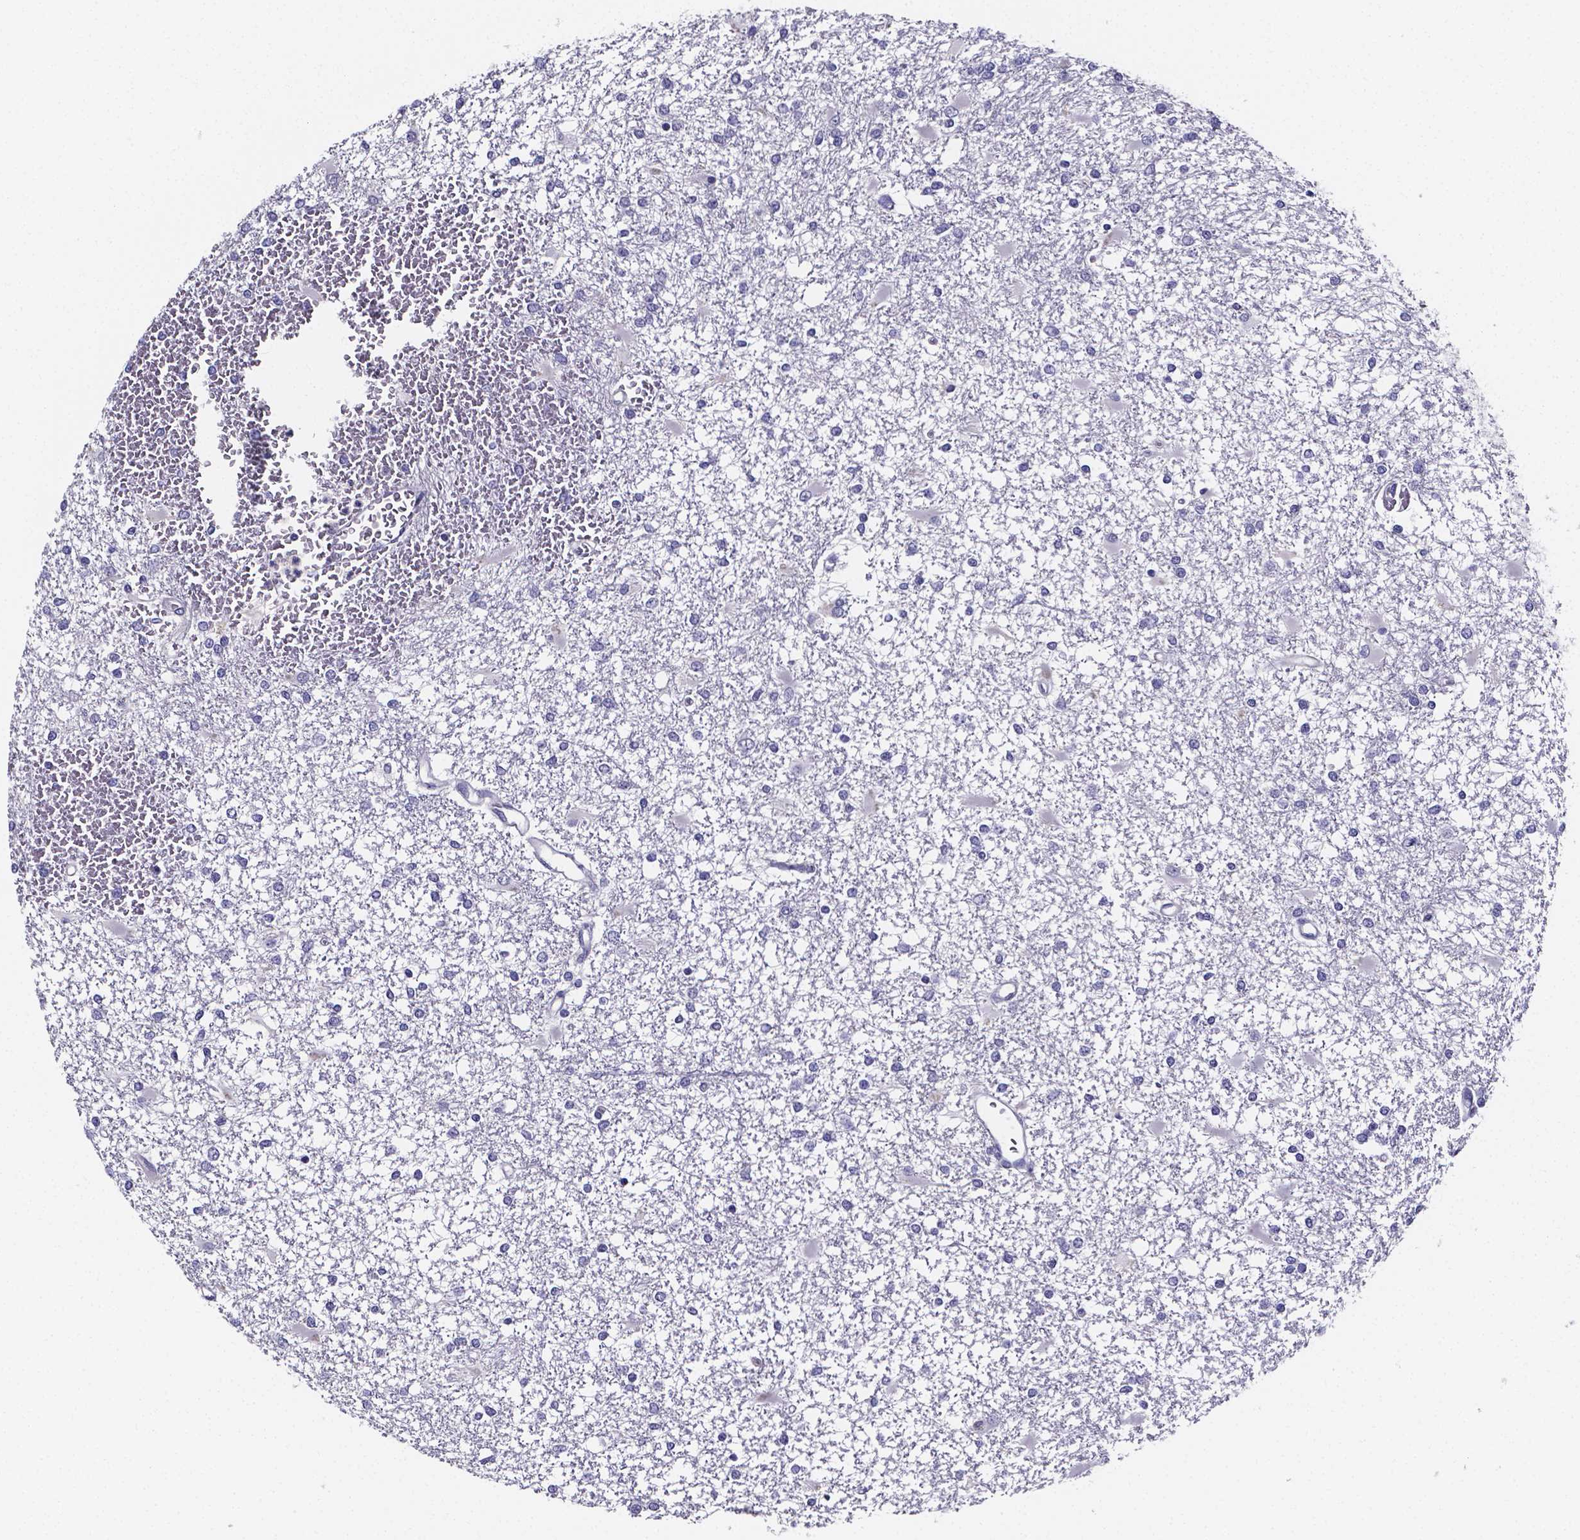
{"staining": {"intensity": "negative", "quantity": "none", "location": "none"}, "tissue": "glioma", "cell_type": "Tumor cells", "image_type": "cancer", "snomed": [{"axis": "morphology", "description": "Glioma, malignant, High grade"}, {"axis": "topography", "description": "Cerebral cortex"}], "caption": "Glioma was stained to show a protein in brown. There is no significant expression in tumor cells.", "gene": "IZUMO1", "patient": {"sex": "male", "age": 79}}